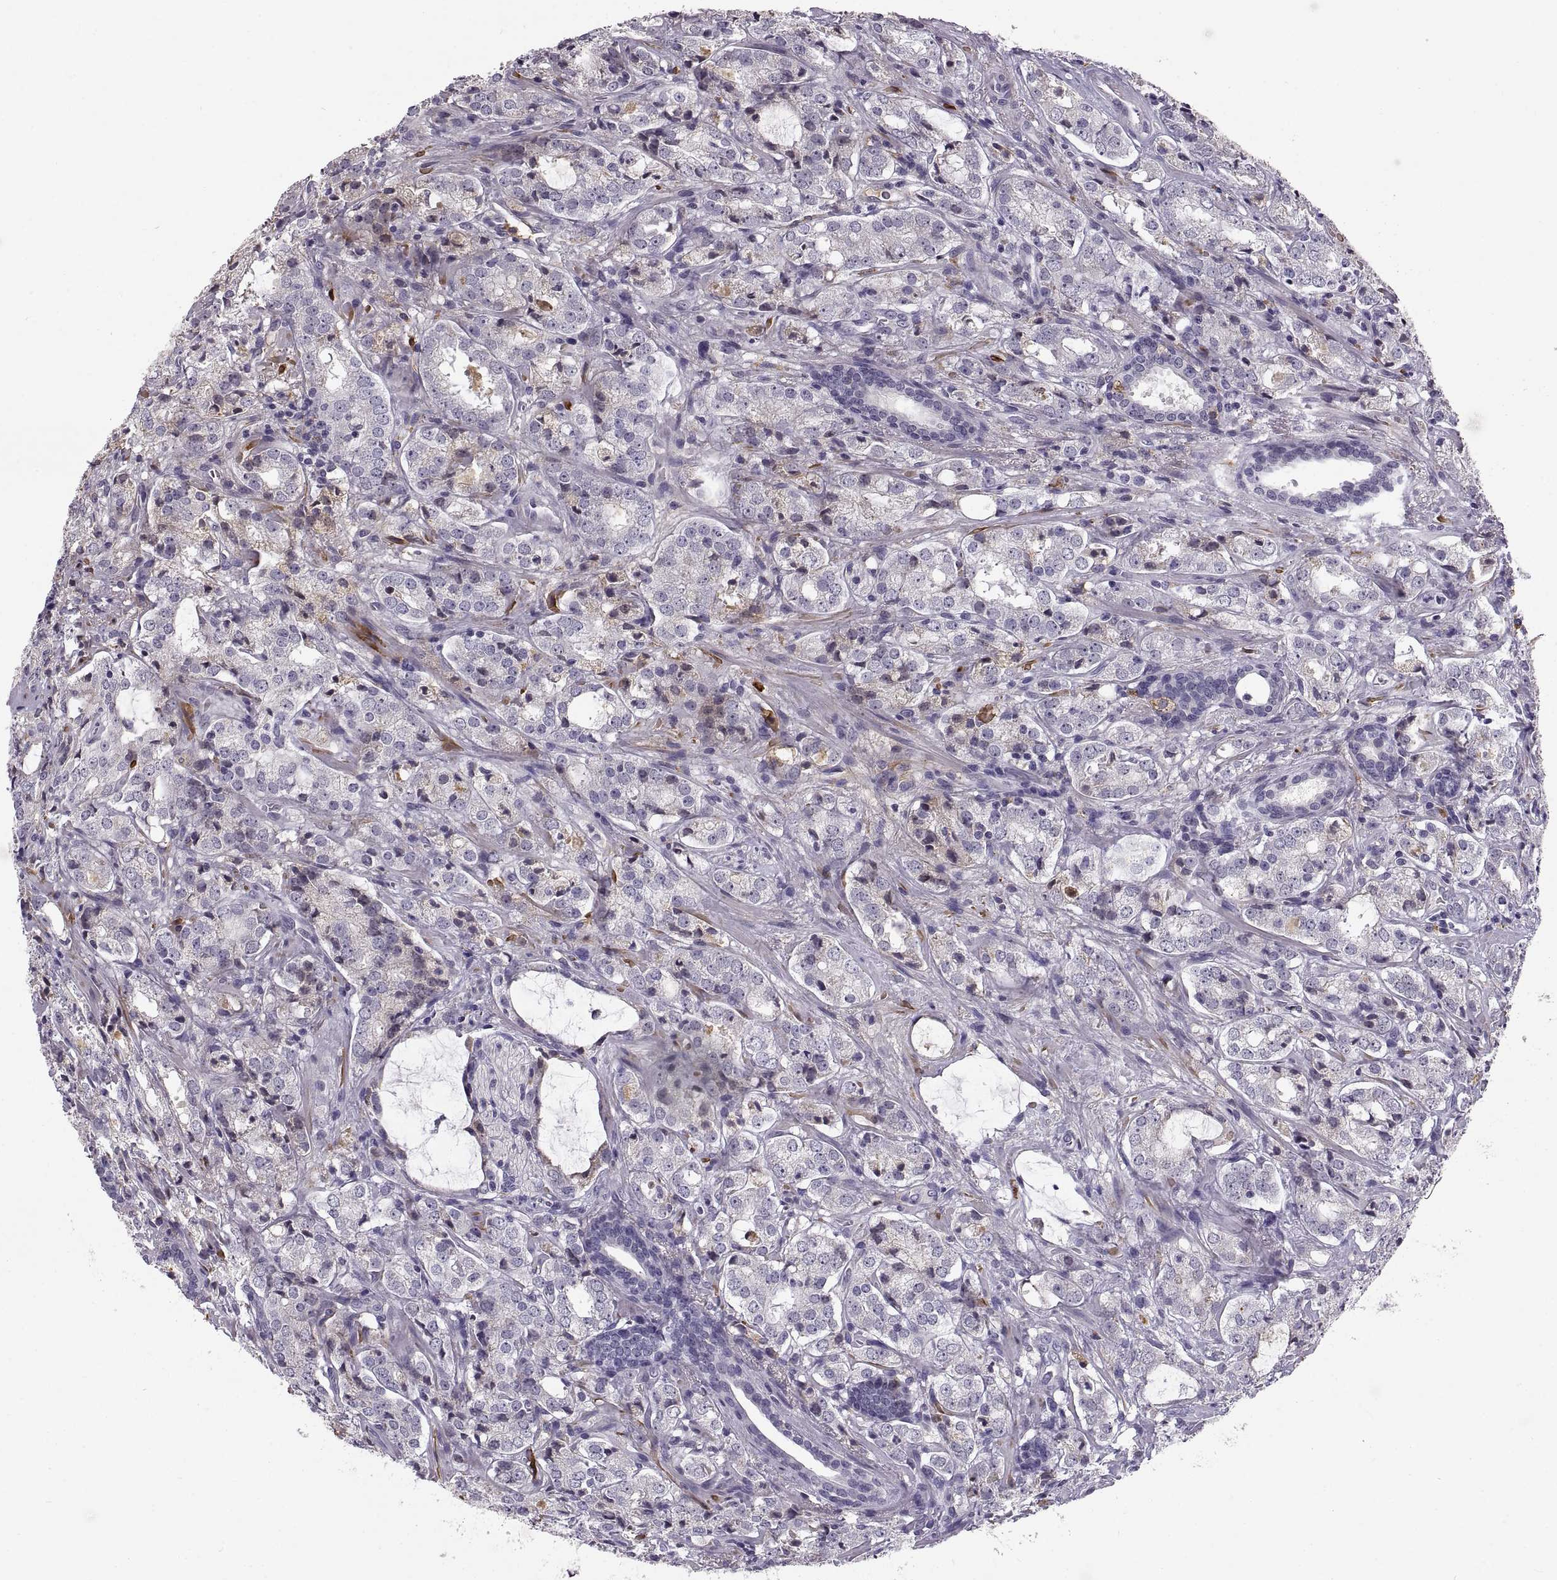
{"staining": {"intensity": "negative", "quantity": "none", "location": "none"}, "tissue": "prostate cancer", "cell_type": "Tumor cells", "image_type": "cancer", "snomed": [{"axis": "morphology", "description": "Adenocarcinoma, NOS"}, {"axis": "topography", "description": "Prostate"}], "caption": "DAB immunohistochemical staining of prostate cancer (adenocarcinoma) demonstrates no significant positivity in tumor cells. The staining is performed using DAB brown chromogen with nuclei counter-stained in using hematoxylin.", "gene": "MAGEB18", "patient": {"sex": "male", "age": 66}}